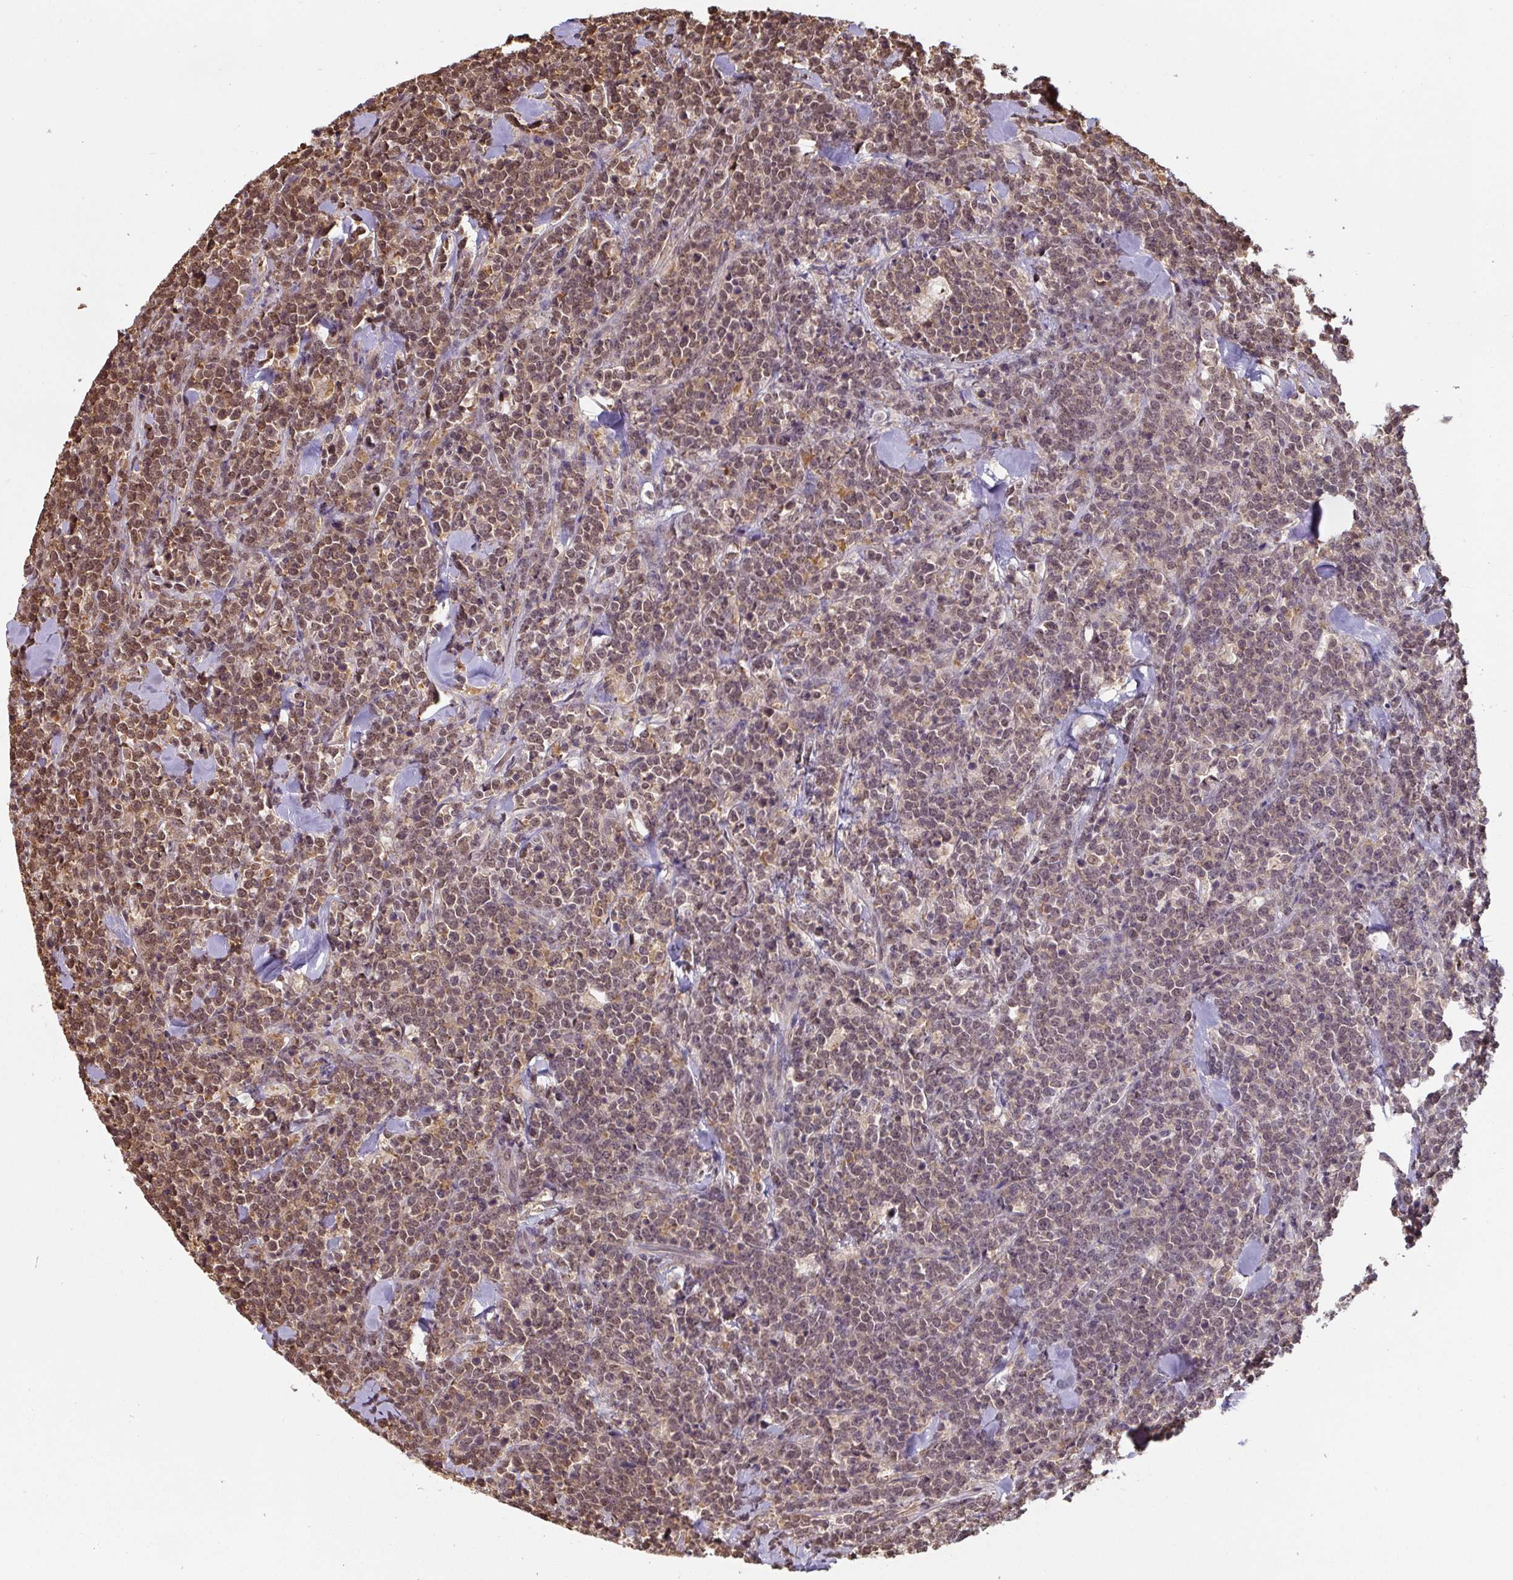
{"staining": {"intensity": "moderate", "quantity": ">75%", "location": "nuclear"}, "tissue": "lymphoma", "cell_type": "Tumor cells", "image_type": "cancer", "snomed": [{"axis": "morphology", "description": "Malignant lymphoma, non-Hodgkin's type, High grade"}, {"axis": "topography", "description": "Small intestine"}, {"axis": "topography", "description": "Colon"}], "caption": "Tumor cells display medium levels of moderate nuclear staining in approximately >75% of cells in malignant lymphoma, non-Hodgkin's type (high-grade).", "gene": "ST13", "patient": {"sex": "male", "age": 8}}